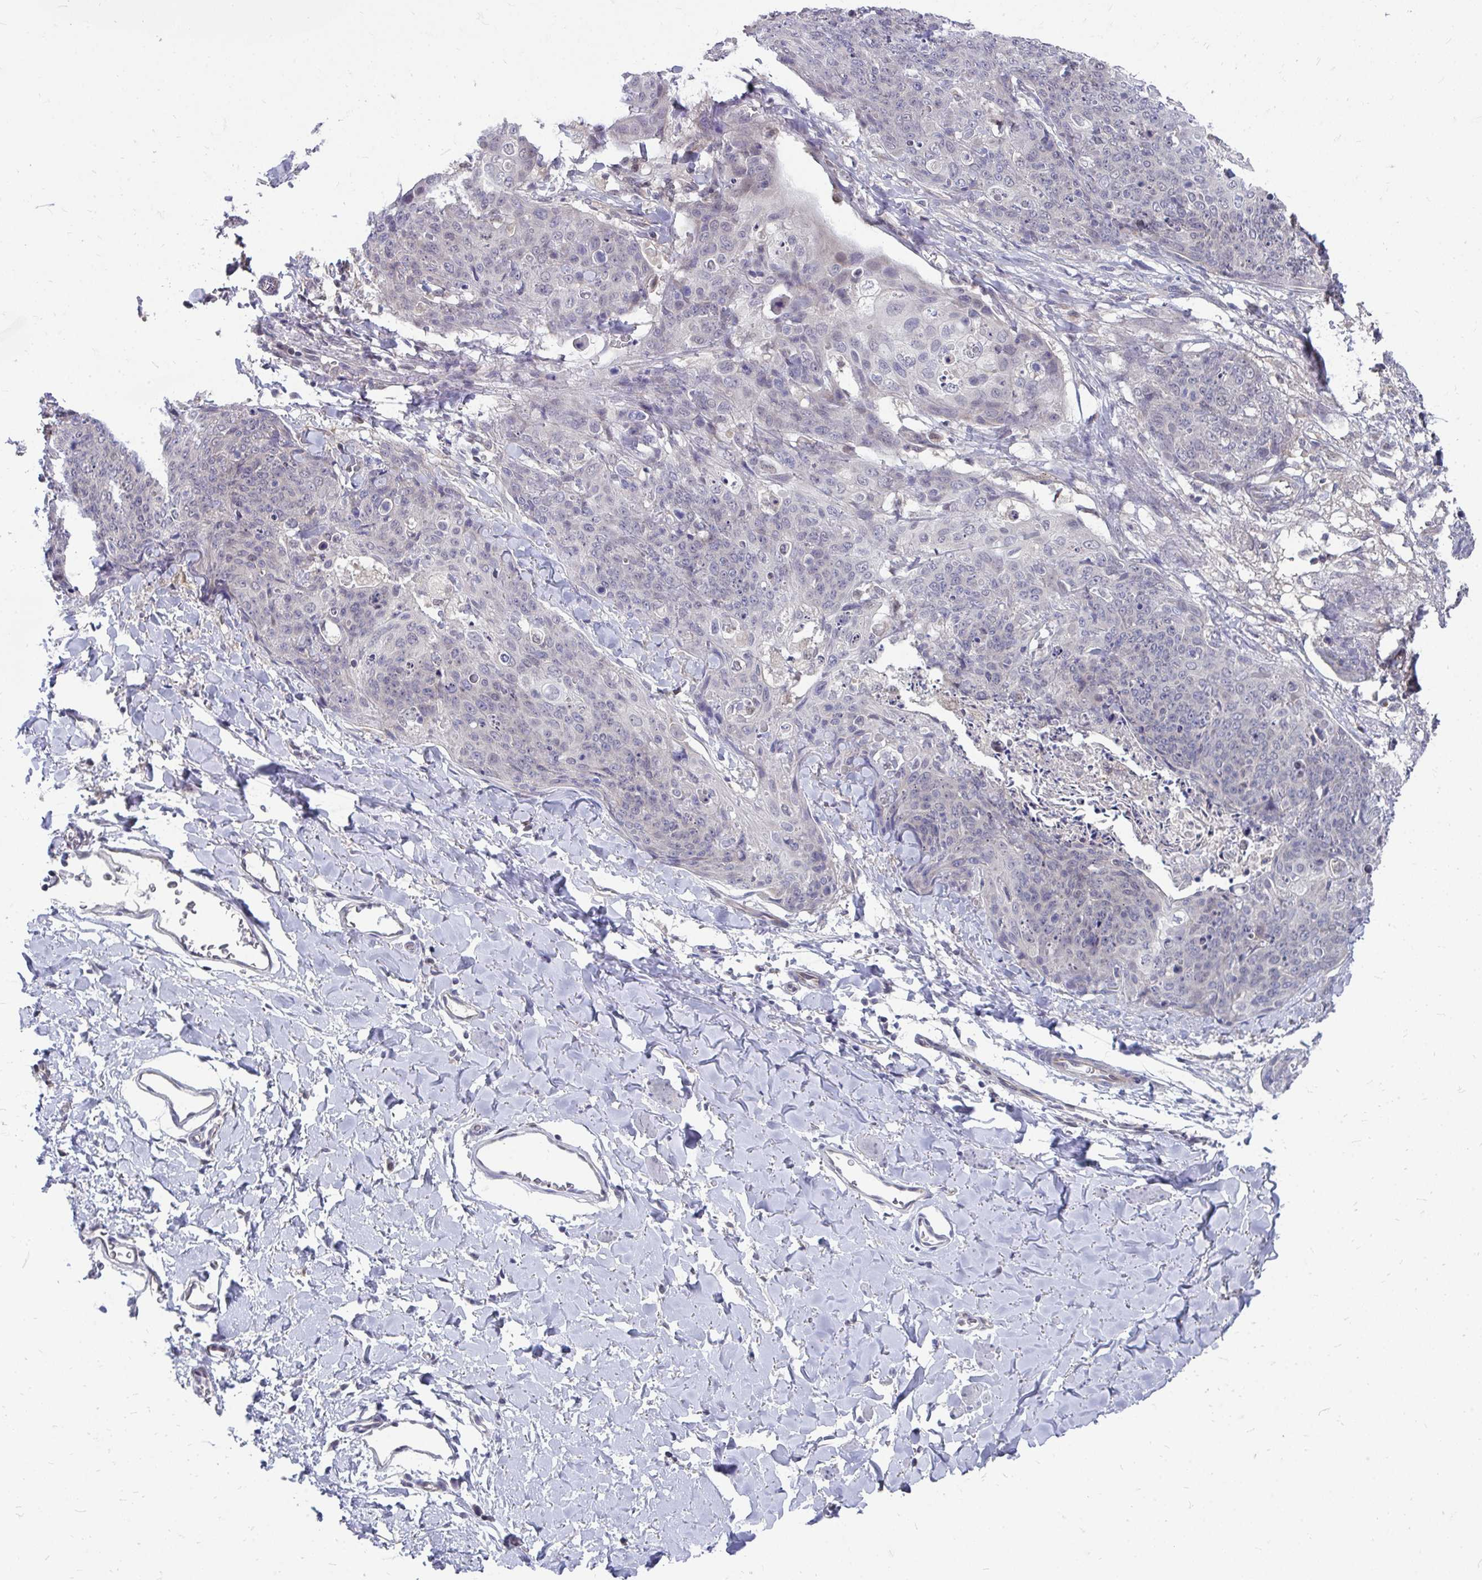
{"staining": {"intensity": "negative", "quantity": "none", "location": "none"}, "tissue": "skin cancer", "cell_type": "Tumor cells", "image_type": "cancer", "snomed": [{"axis": "morphology", "description": "Squamous cell carcinoma, NOS"}, {"axis": "topography", "description": "Skin"}, {"axis": "topography", "description": "Vulva"}], "caption": "IHC histopathology image of neoplastic tissue: skin cancer (squamous cell carcinoma) stained with DAB (3,3'-diaminobenzidine) exhibits no significant protein staining in tumor cells.", "gene": "MROH8", "patient": {"sex": "female", "age": 85}}